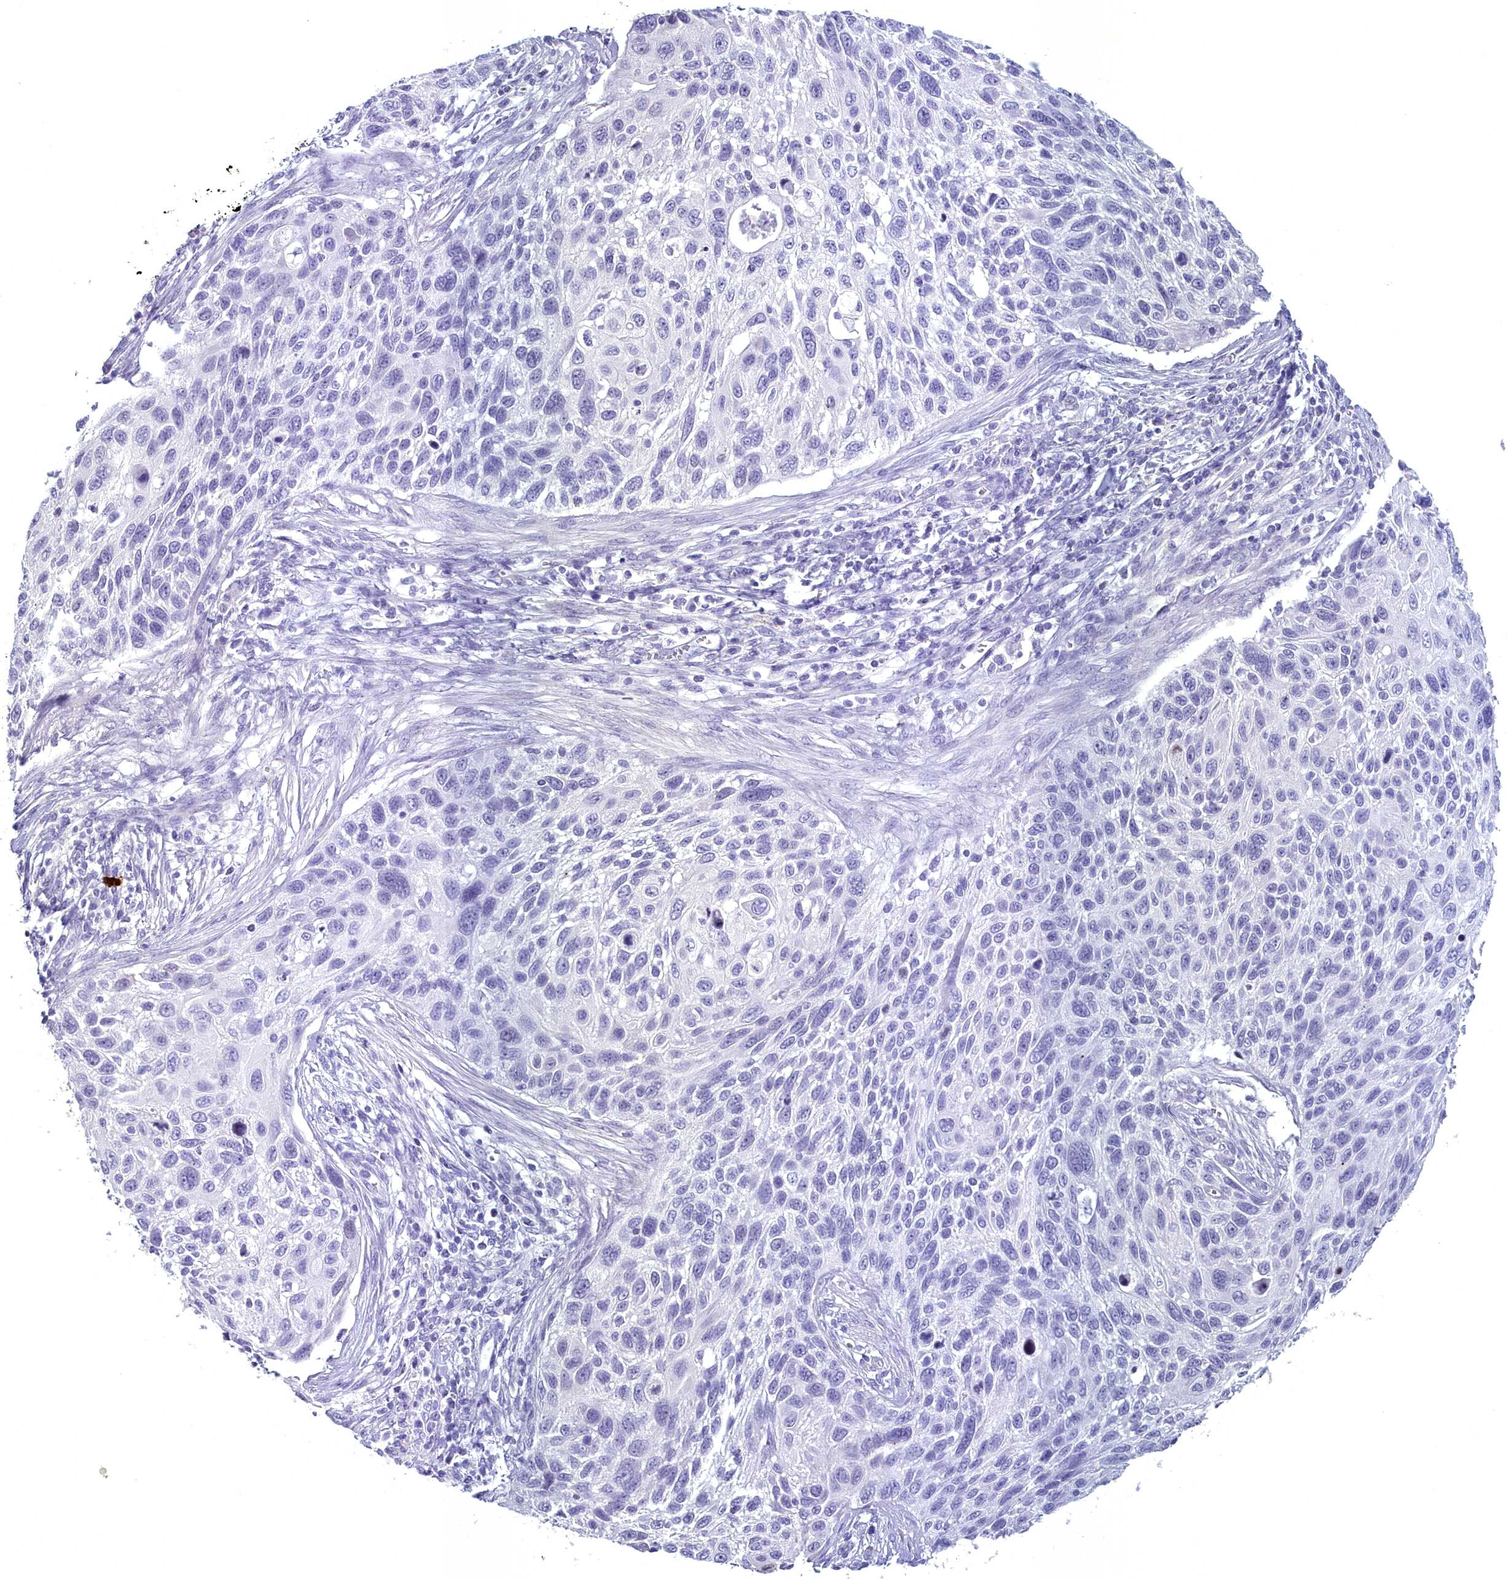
{"staining": {"intensity": "negative", "quantity": "none", "location": "none"}, "tissue": "cervical cancer", "cell_type": "Tumor cells", "image_type": "cancer", "snomed": [{"axis": "morphology", "description": "Squamous cell carcinoma, NOS"}, {"axis": "topography", "description": "Cervix"}], "caption": "DAB immunohistochemical staining of squamous cell carcinoma (cervical) displays no significant staining in tumor cells. Nuclei are stained in blue.", "gene": "MAP6", "patient": {"sex": "female", "age": 70}}